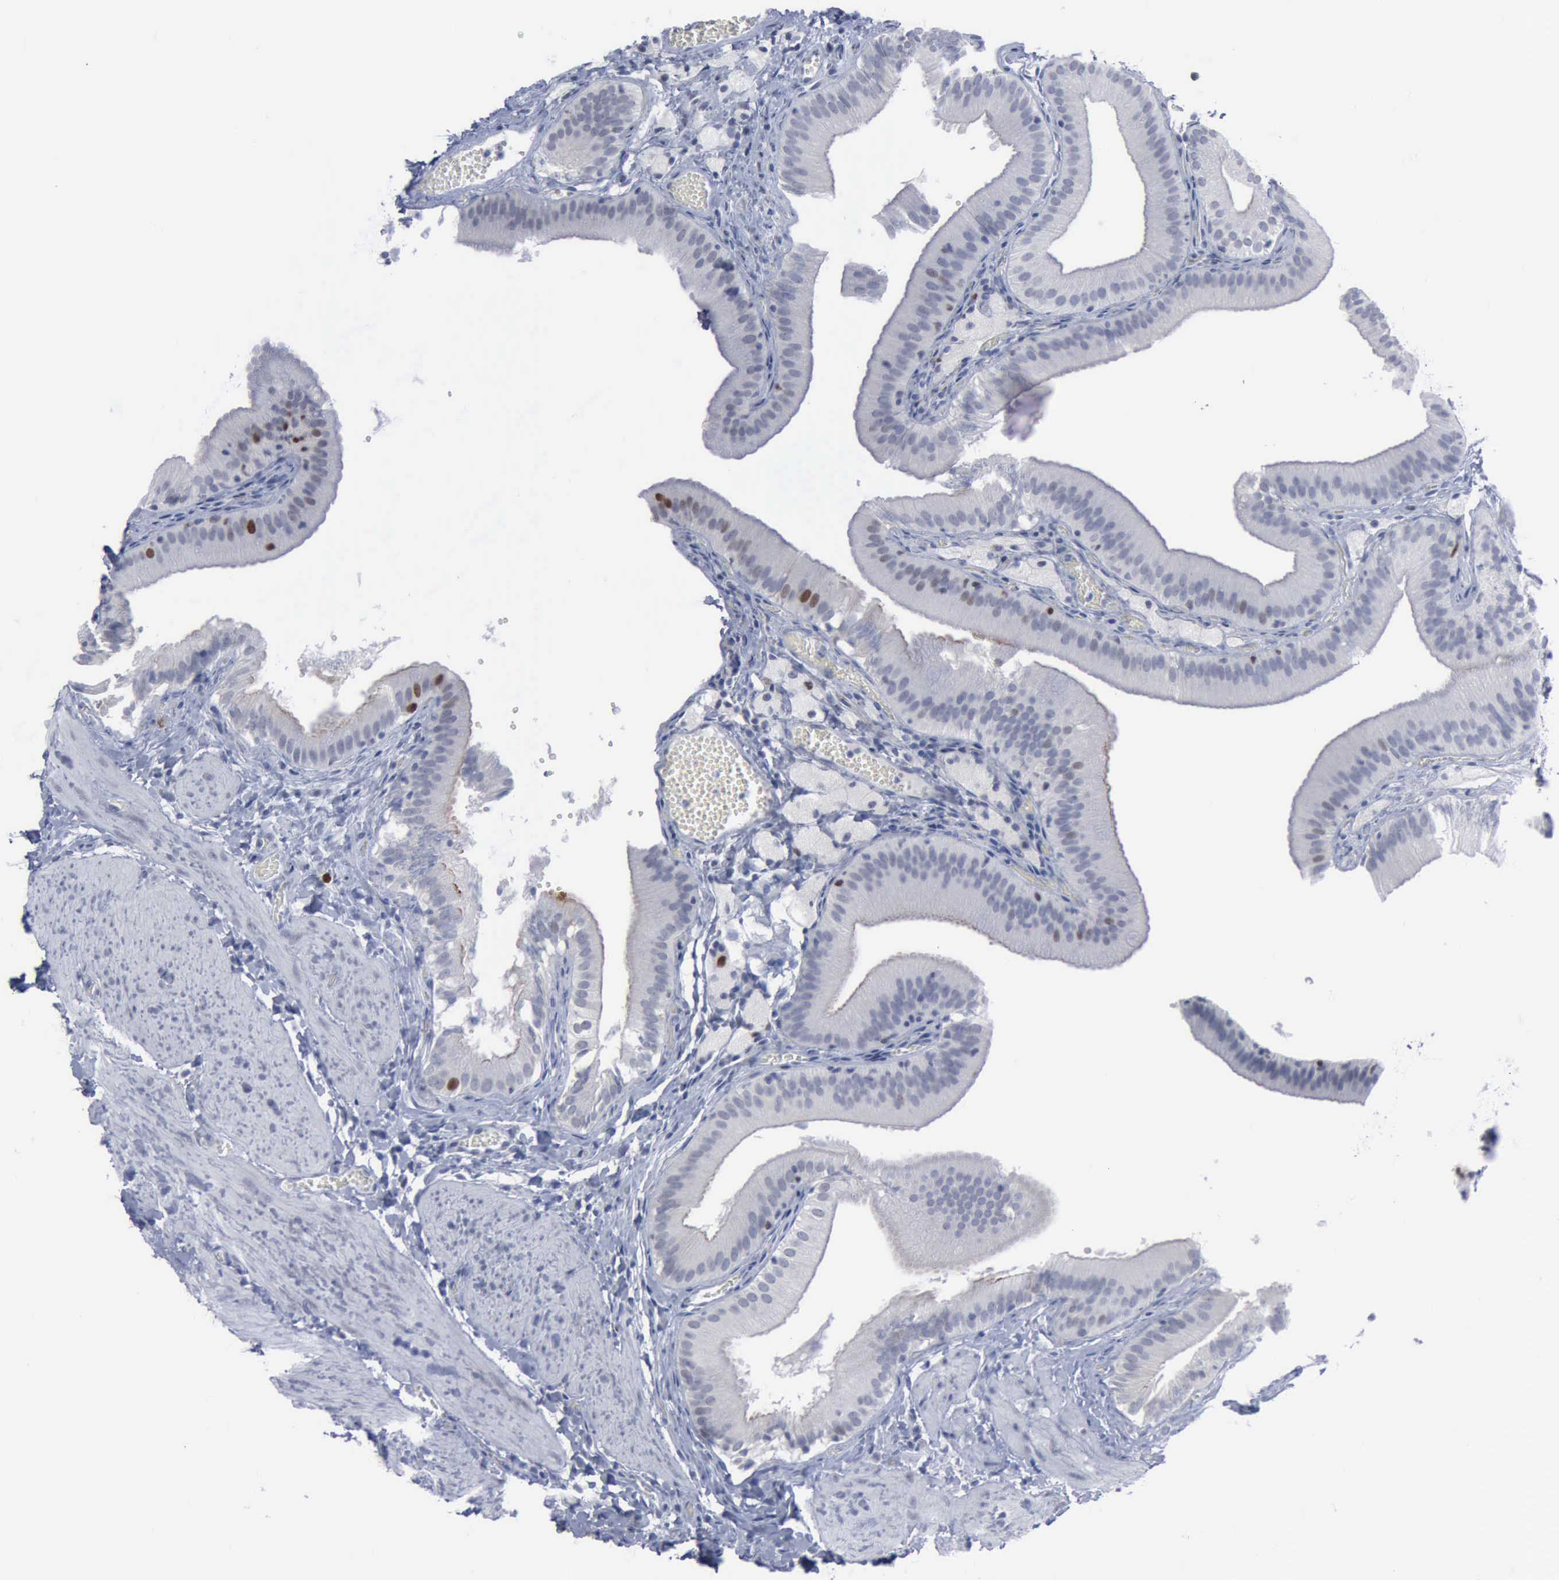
{"staining": {"intensity": "strong", "quantity": "<25%", "location": "nuclear"}, "tissue": "gallbladder", "cell_type": "Glandular cells", "image_type": "normal", "snomed": [{"axis": "morphology", "description": "Normal tissue, NOS"}, {"axis": "topography", "description": "Gallbladder"}], "caption": "Glandular cells display strong nuclear positivity in about <25% of cells in unremarkable gallbladder.", "gene": "MCM5", "patient": {"sex": "female", "age": 24}}